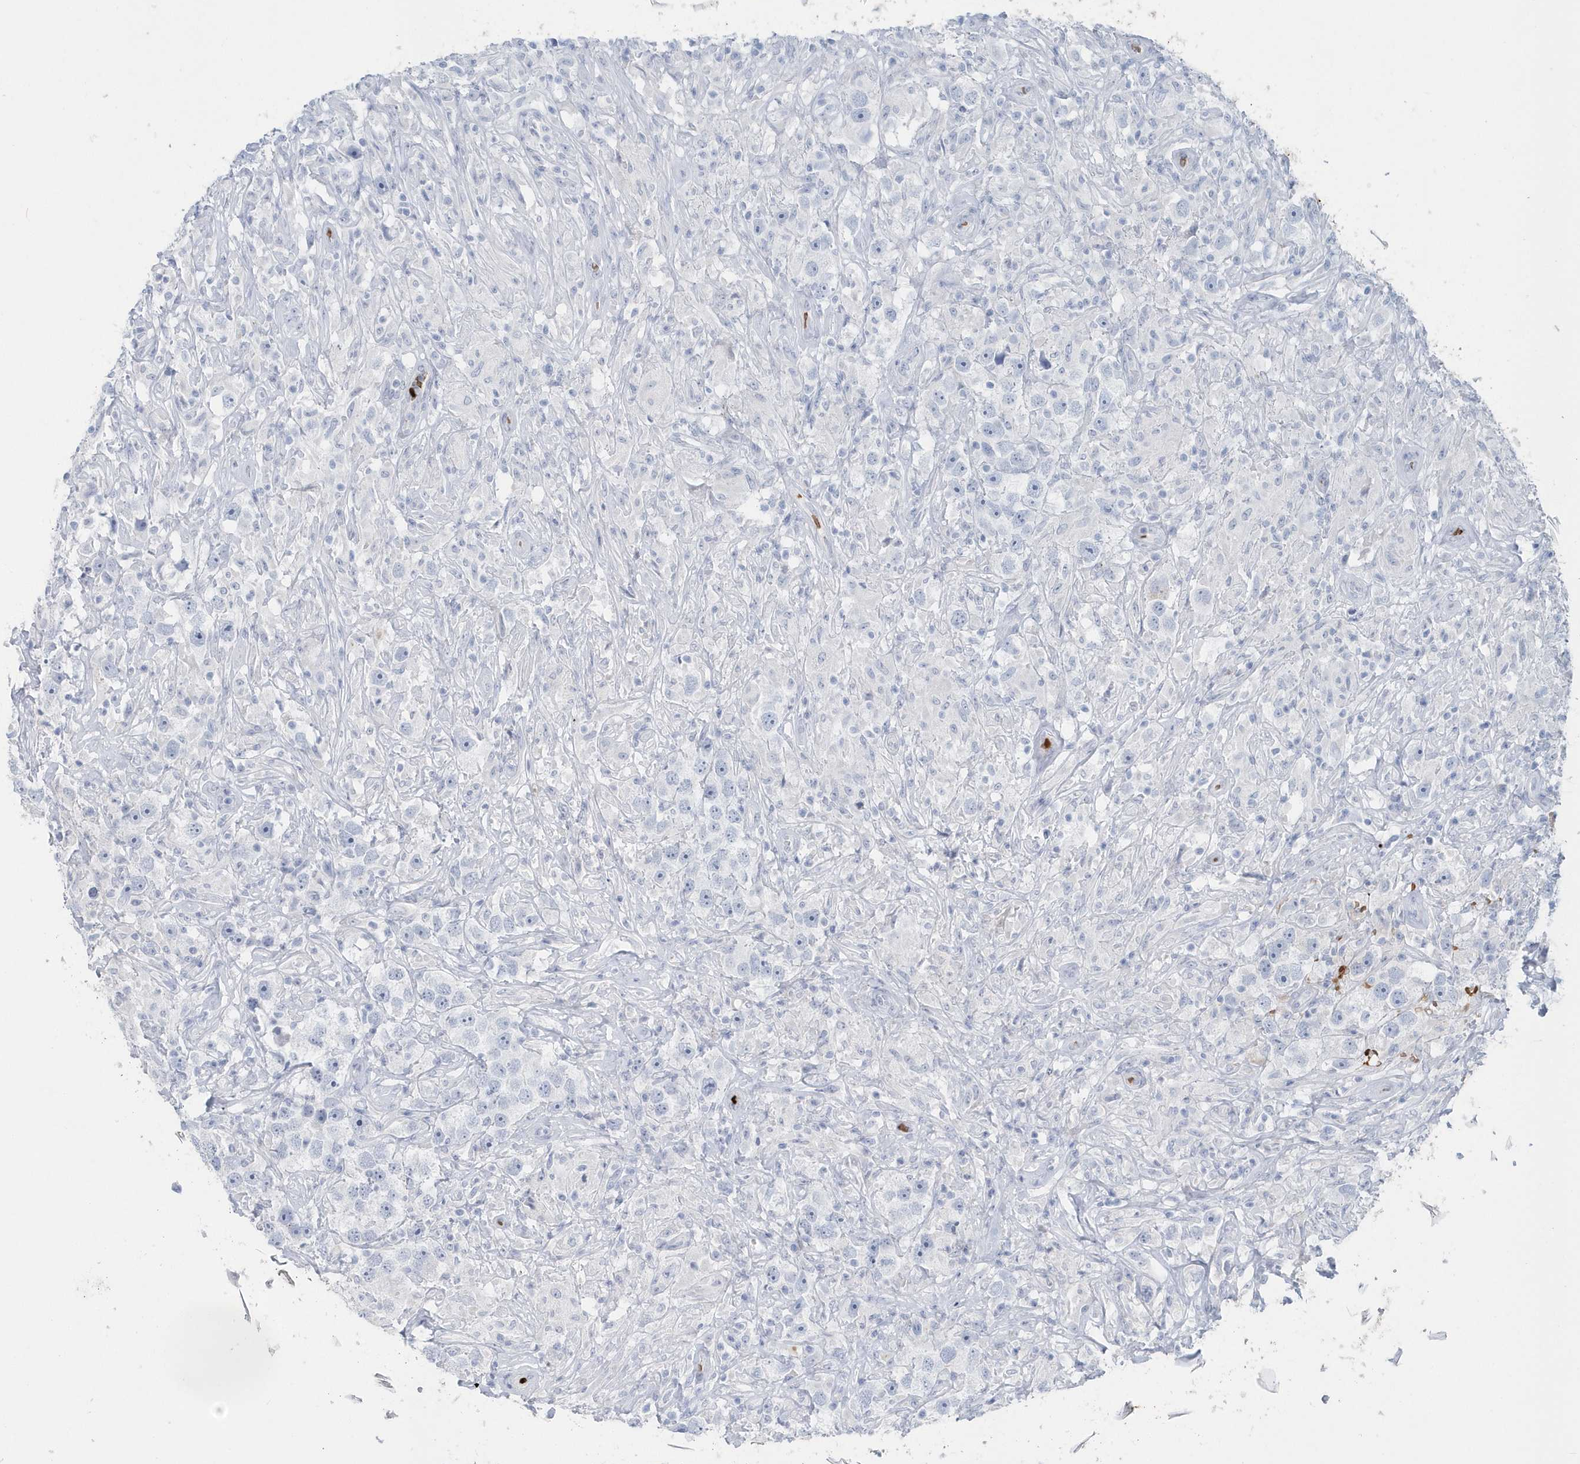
{"staining": {"intensity": "negative", "quantity": "none", "location": "none"}, "tissue": "testis cancer", "cell_type": "Tumor cells", "image_type": "cancer", "snomed": [{"axis": "morphology", "description": "Seminoma, NOS"}, {"axis": "topography", "description": "Testis"}], "caption": "Testis cancer (seminoma) was stained to show a protein in brown. There is no significant expression in tumor cells.", "gene": "HBA2", "patient": {"sex": "male", "age": 49}}